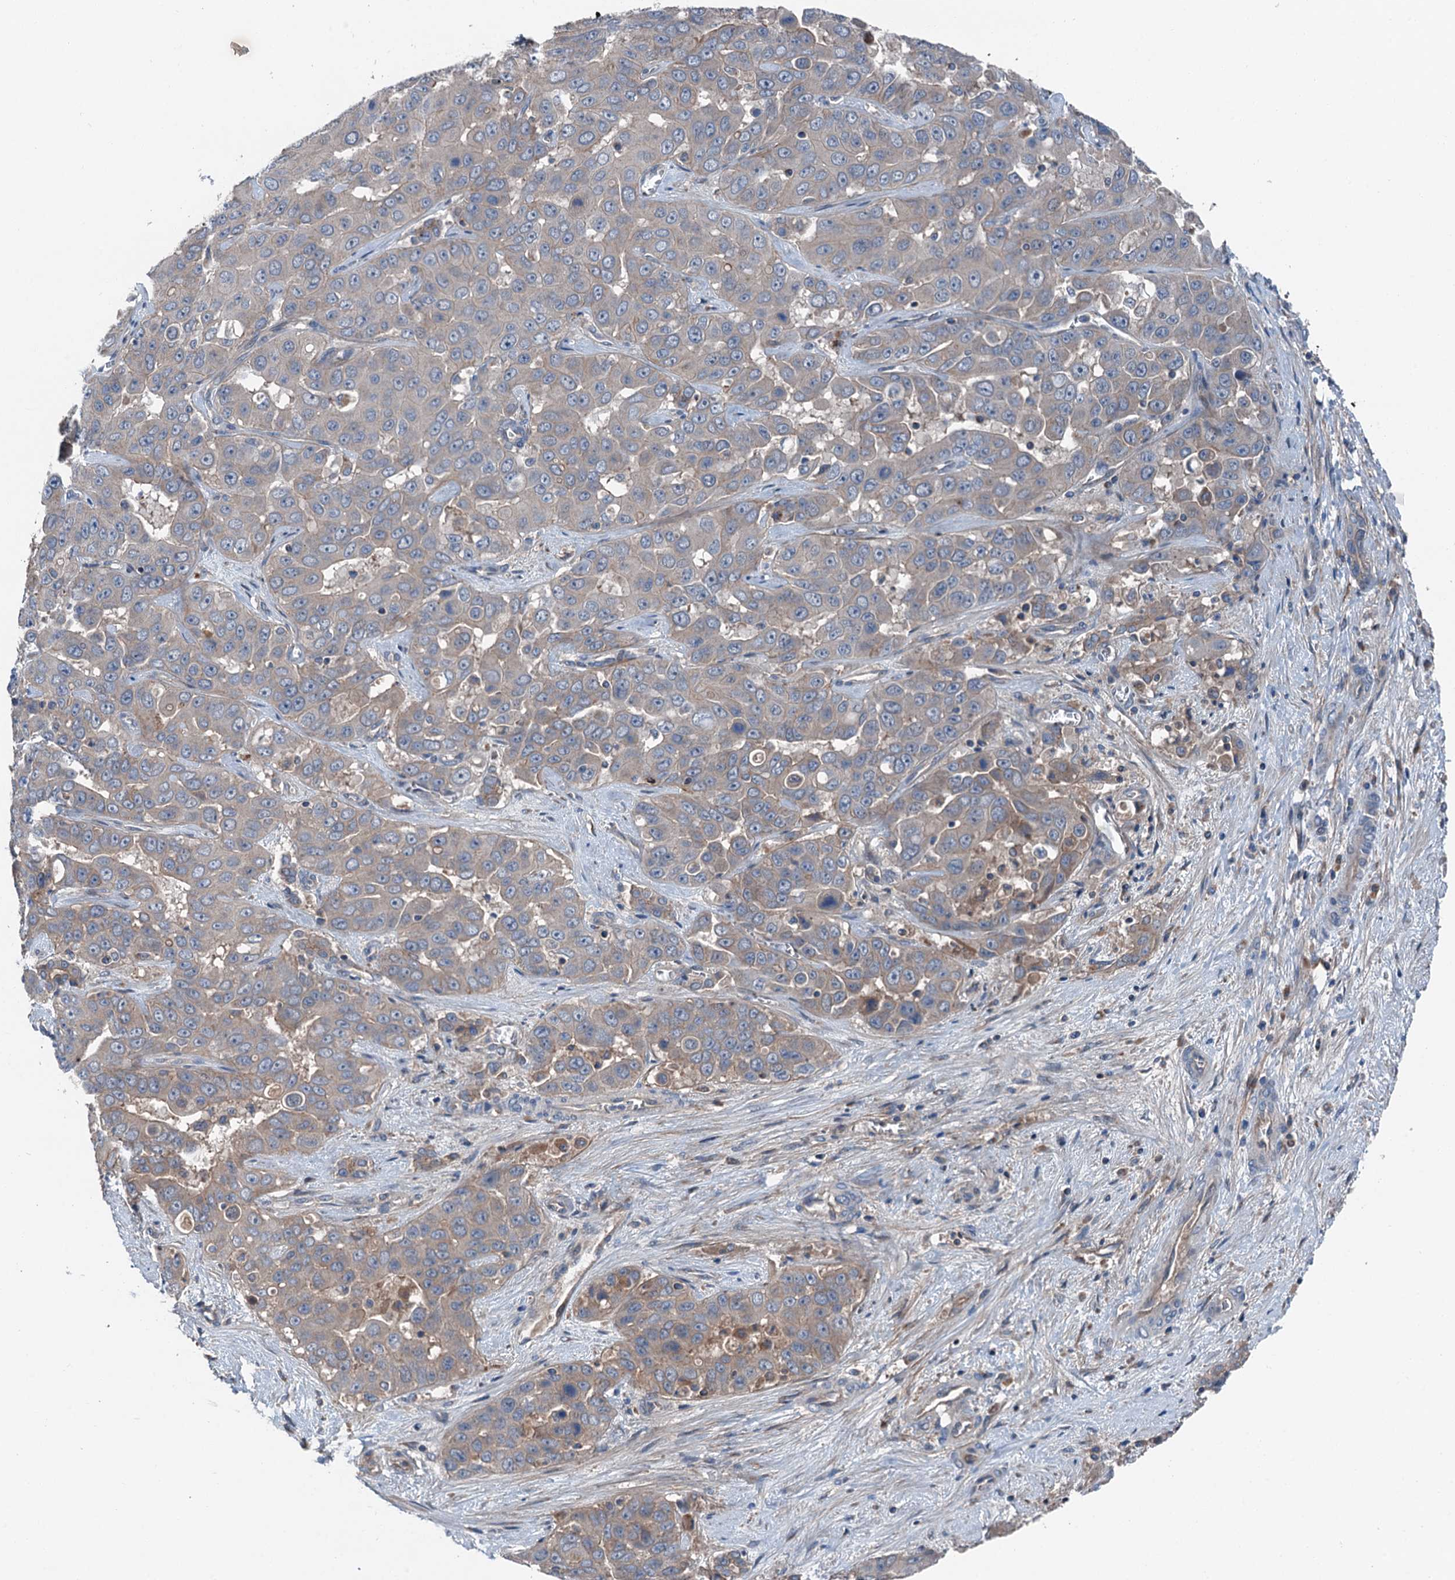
{"staining": {"intensity": "weak", "quantity": "25%-75%", "location": "cytoplasmic/membranous"}, "tissue": "liver cancer", "cell_type": "Tumor cells", "image_type": "cancer", "snomed": [{"axis": "morphology", "description": "Cholangiocarcinoma"}, {"axis": "topography", "description": "Liver"}], "caption": "About 25%-75% of tumor cells in liver cholangiocarcinoma reveal weak cytoplasmic/membranous protein expression as visualized by brown immunohistochemical staining.", "gene": "SLC2A10", "patient": {"sex": "female", "age": 52}}